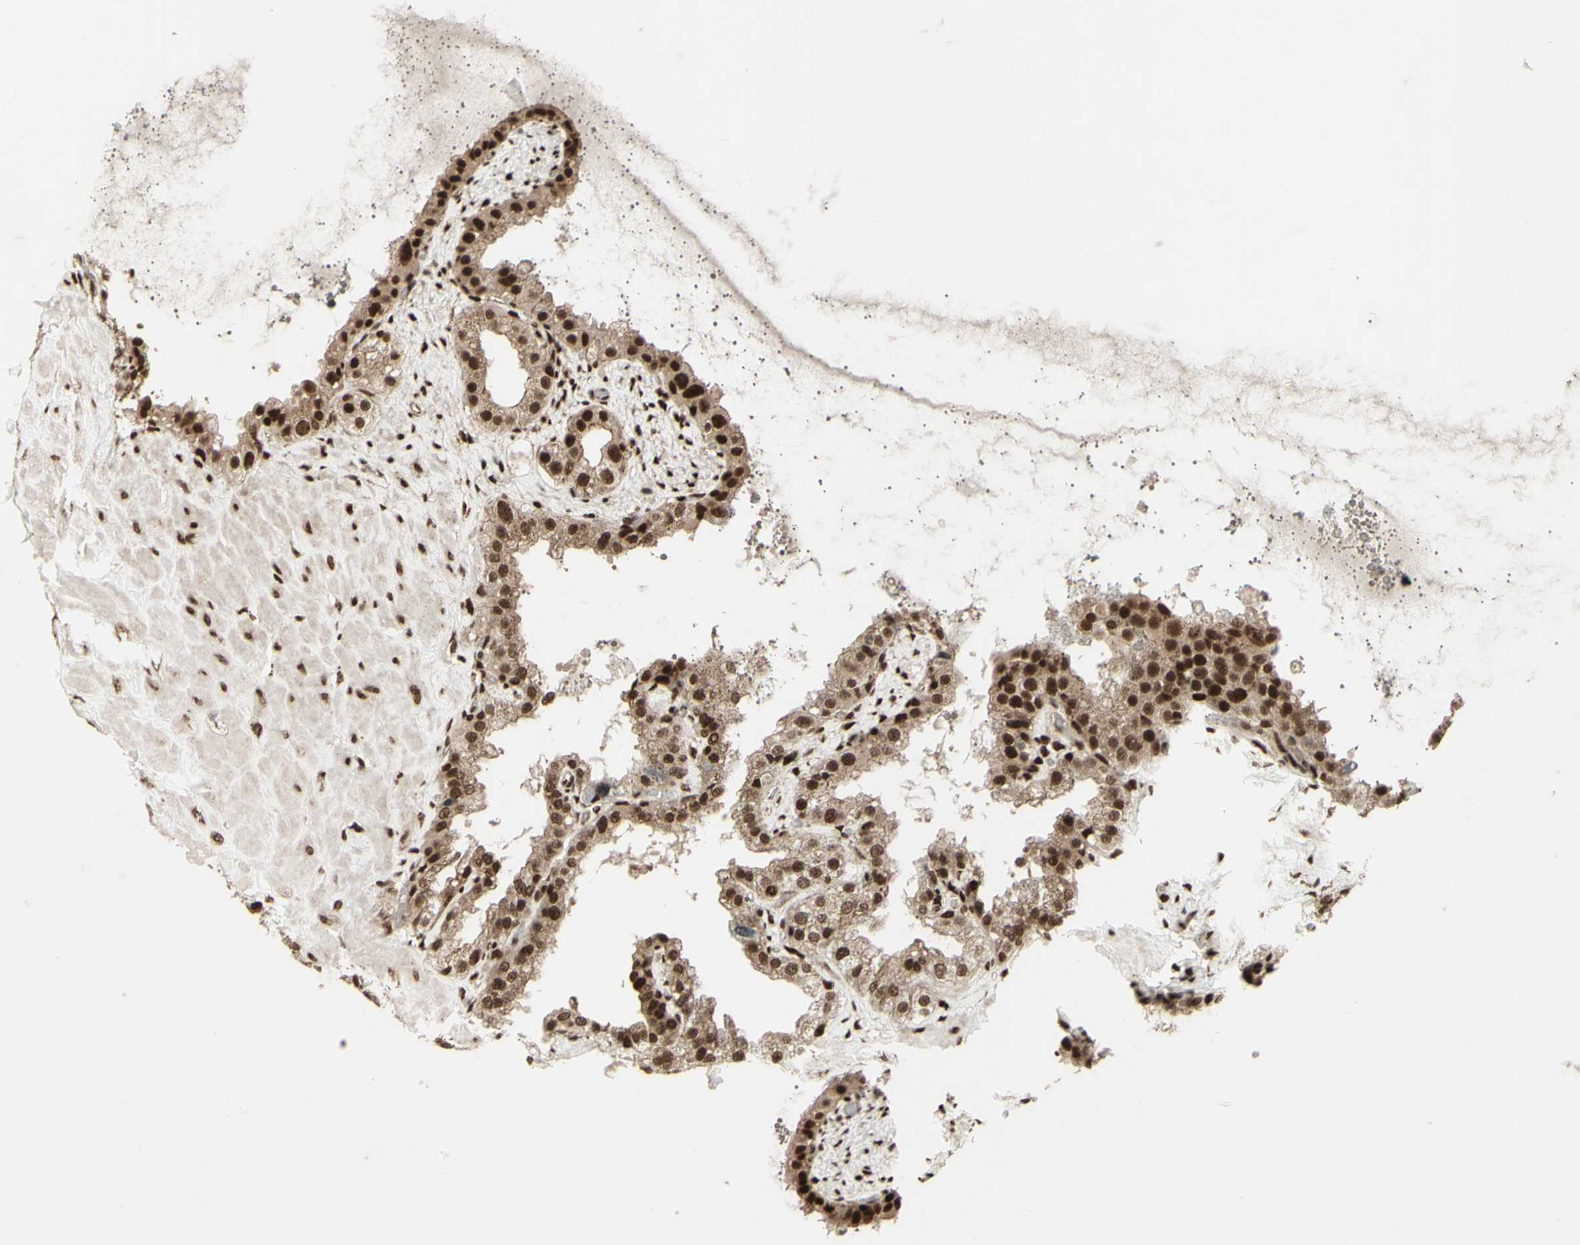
{"staining": {"intensity": "strong", "quantity": ">75%", "location": "cytoplasmic/membranous,nuclear"}, "tissue": "seminal vesicle", "cell_type": "Glandular cells", "image_type": "normal", "snomed": [{"axis": "morphology", "description": "Normal tissue, NOS"}, {"axis": "topography", "description": "Seminal veicle"}], "caption": "Protein expression analysis of benign human seminal vesicle reveals strong cytoplasmic/membranous,nuclear positivity in about >75% of glandular cells. Ihc stains the protein of interest in brown and the nuclei are stained blue.", "gene": "CBX1", "patient": {"sex": "male", "age": 68}}